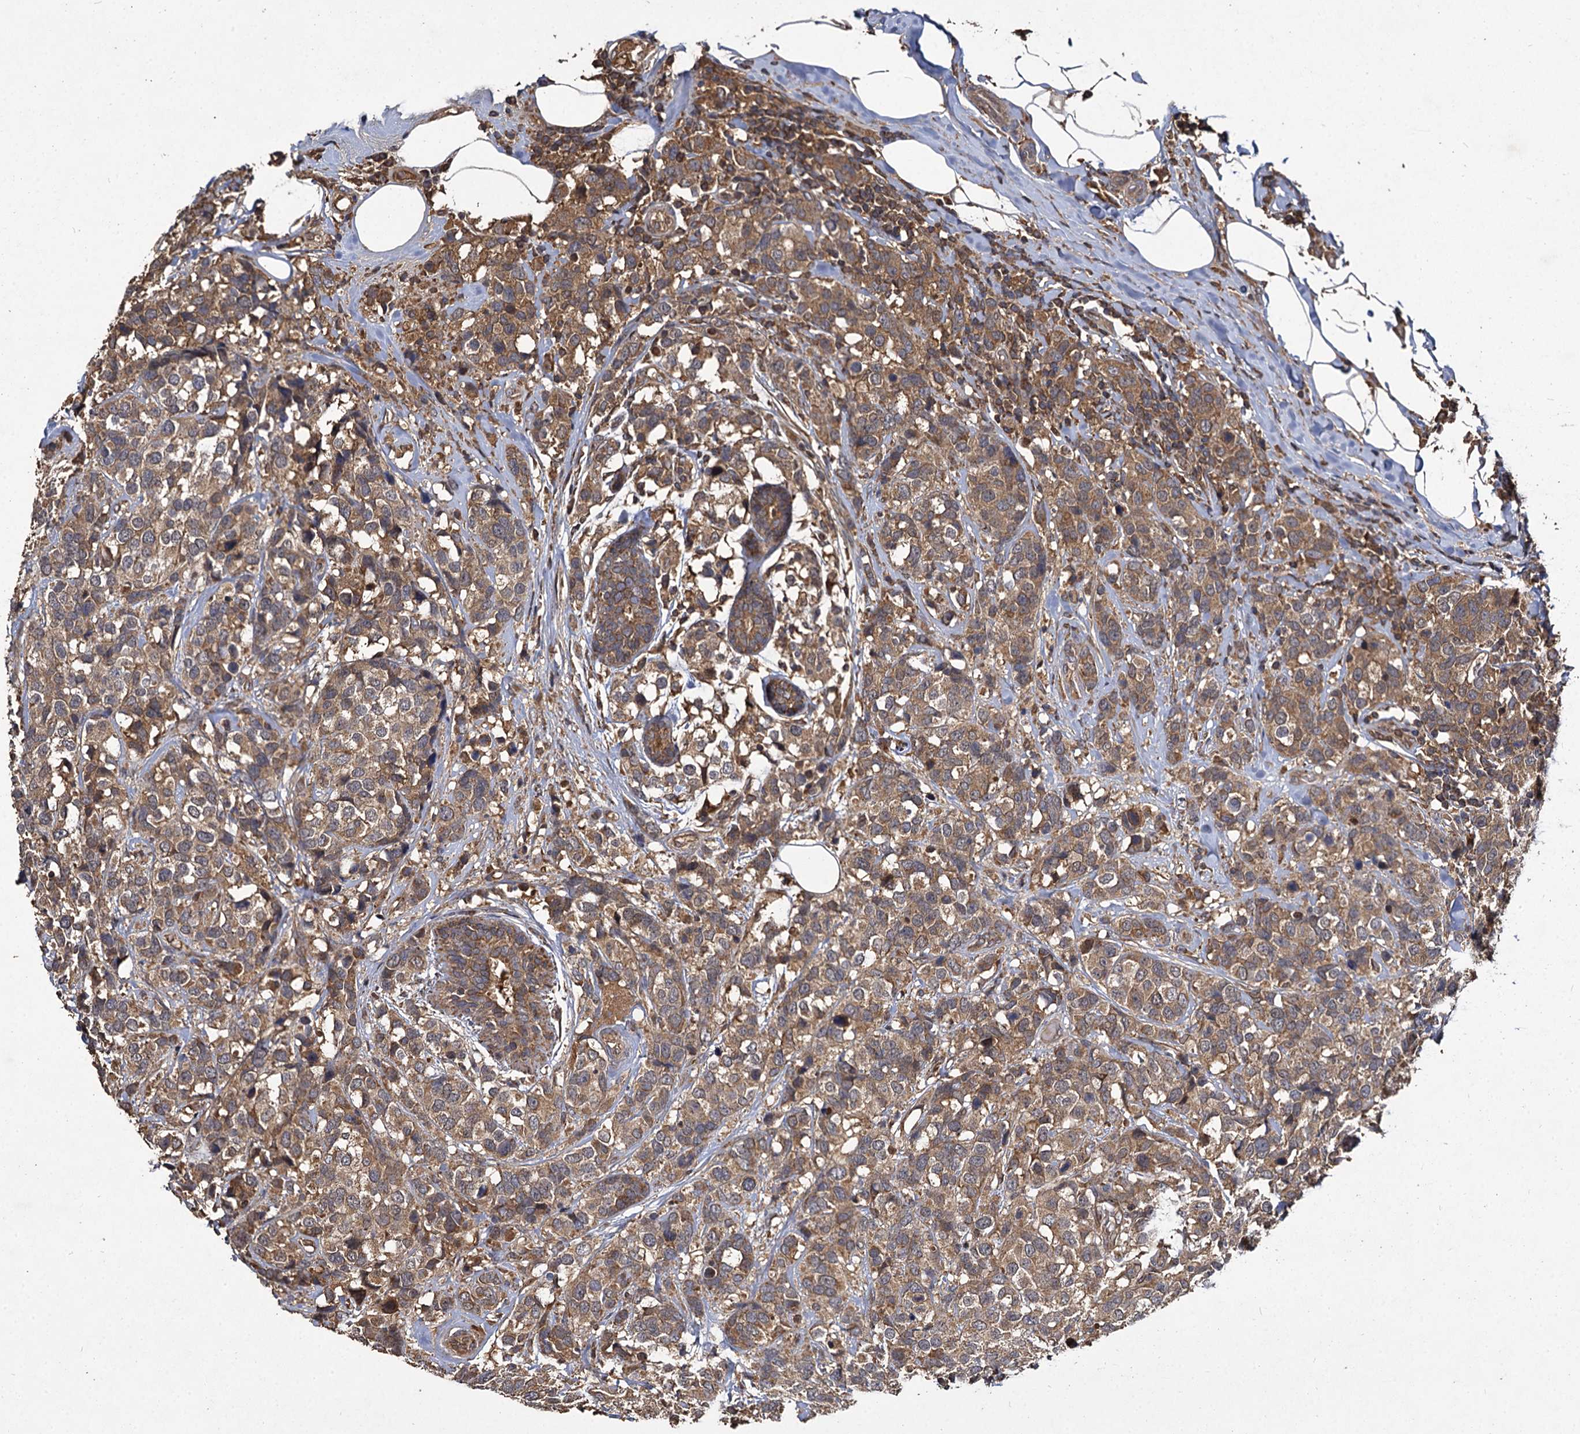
{"staining": {"intensity": "moderate", "quantity": ">75%", "location": "cytoplasmic/membranous"}, "tissue": "breast cancer", "cell_type": "Tumor cells", "image_type": "cancer", "snomed": [{"axis": "morphology", "description": "Lobular carcinoma"}, {"axis": "topography", "description": "Breast"}], "caption": "Moderate cytoplasmic/membranous positivity for a protein is appreciated in approximately >75% of tumor cells of breast lobular carcinoma using IHC.", "gene": "GCLC", "patient": {"sex": "female", "age": 59}}